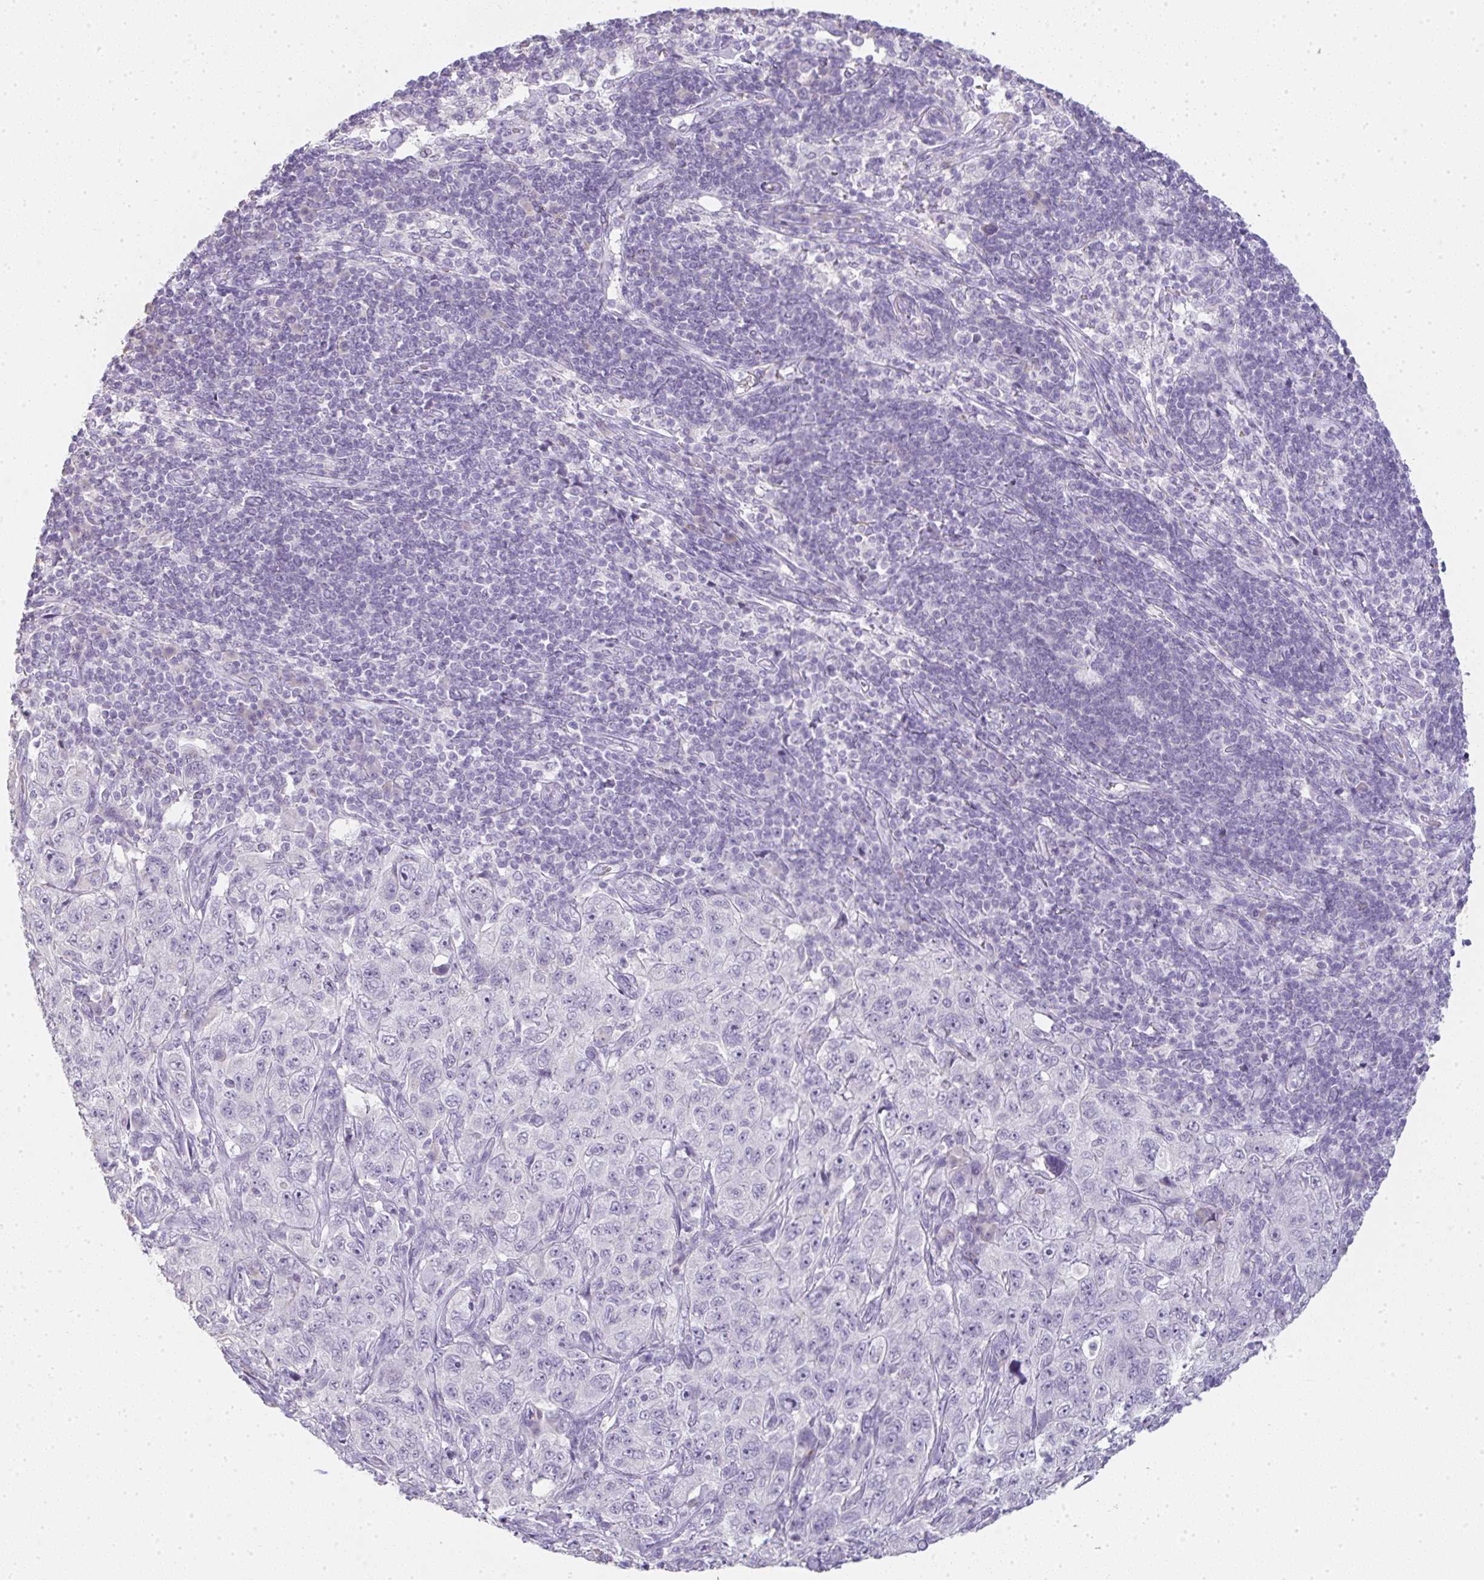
{"staining": {"intensity": "negative", "quantity": "none", "location": "none"}, "tissue": "pancreatic cancer", "cell_type": "Tumor cells", "image_type": "cancer", "snomed": [{"axis": "morphology", "description": "Adenocarcinoma, NOS"}, {"axis": "topography", "description": "Pancreas"}], "caption": "Adenocarcinoma (pancreatic) was stained to show a protein in brown. There is no significant staining in tumor cells. (Stains: DAB (3,3'-diaminobenzidine) immunohistochemistry with hematoxylin counter stain, Microscopy: brightfield microscopy at high magnification).", "gene": "LPAR4", "patient": {"sex": "male", "age": 68}}